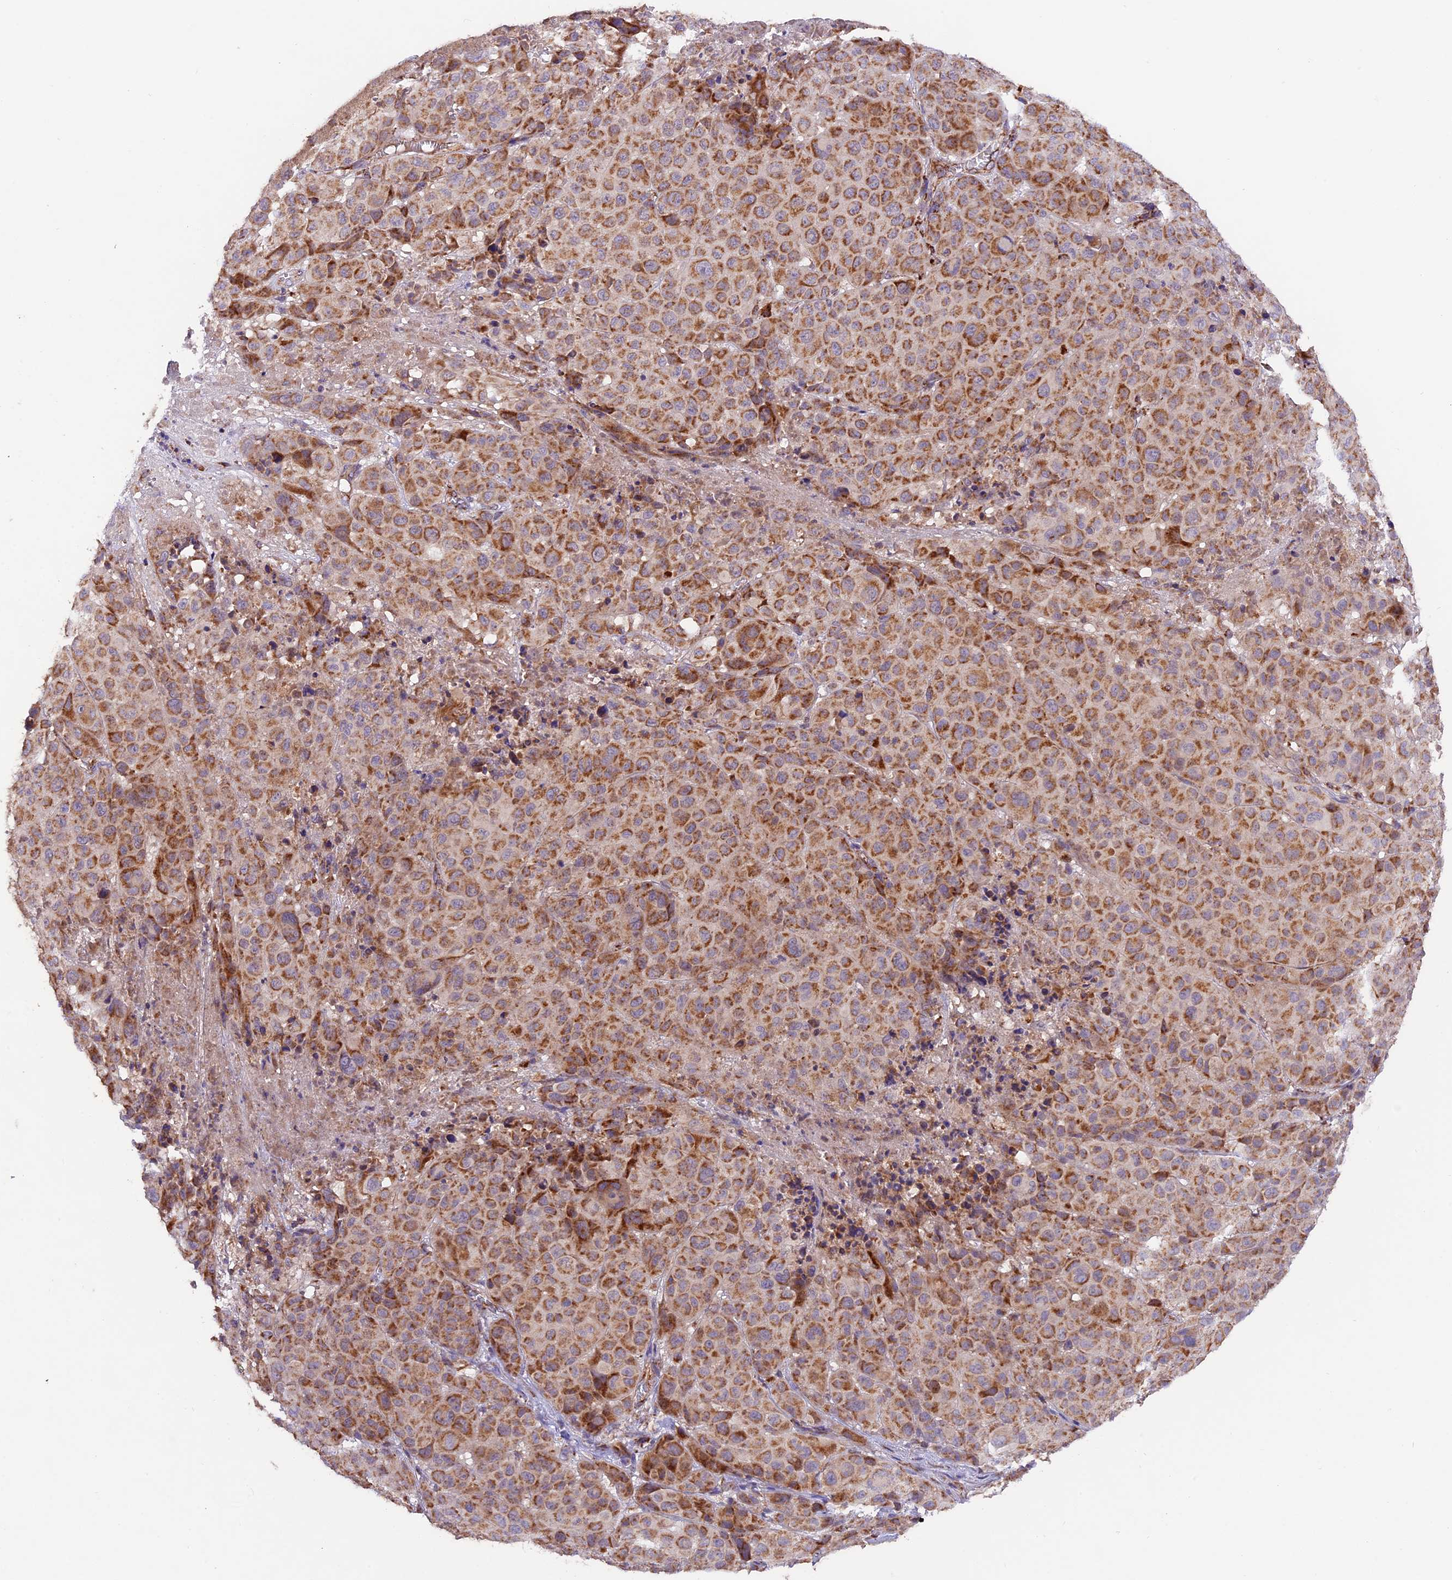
{"staining": {"intensity": "moderate", "quantity": ">75%", "location": "cytoplasmic/membranous"}, "tissue": "melanoma", "cell_type": "Tumor cells", "image_type": "cancer", "snomed": [{"axis": "morphology", "description": "Malignant melanoma, NOS"}, {"axis": "topography", "description": "Skin"}], "caption": "Immunohistochemical staining of malignant melanoma reveals medium levels of moderate cytoplasmic/membranous staining in approximately >75% of tumor cells.", "gene": "NDUFA8", "patient": {"sex": "male", "age": 73}}